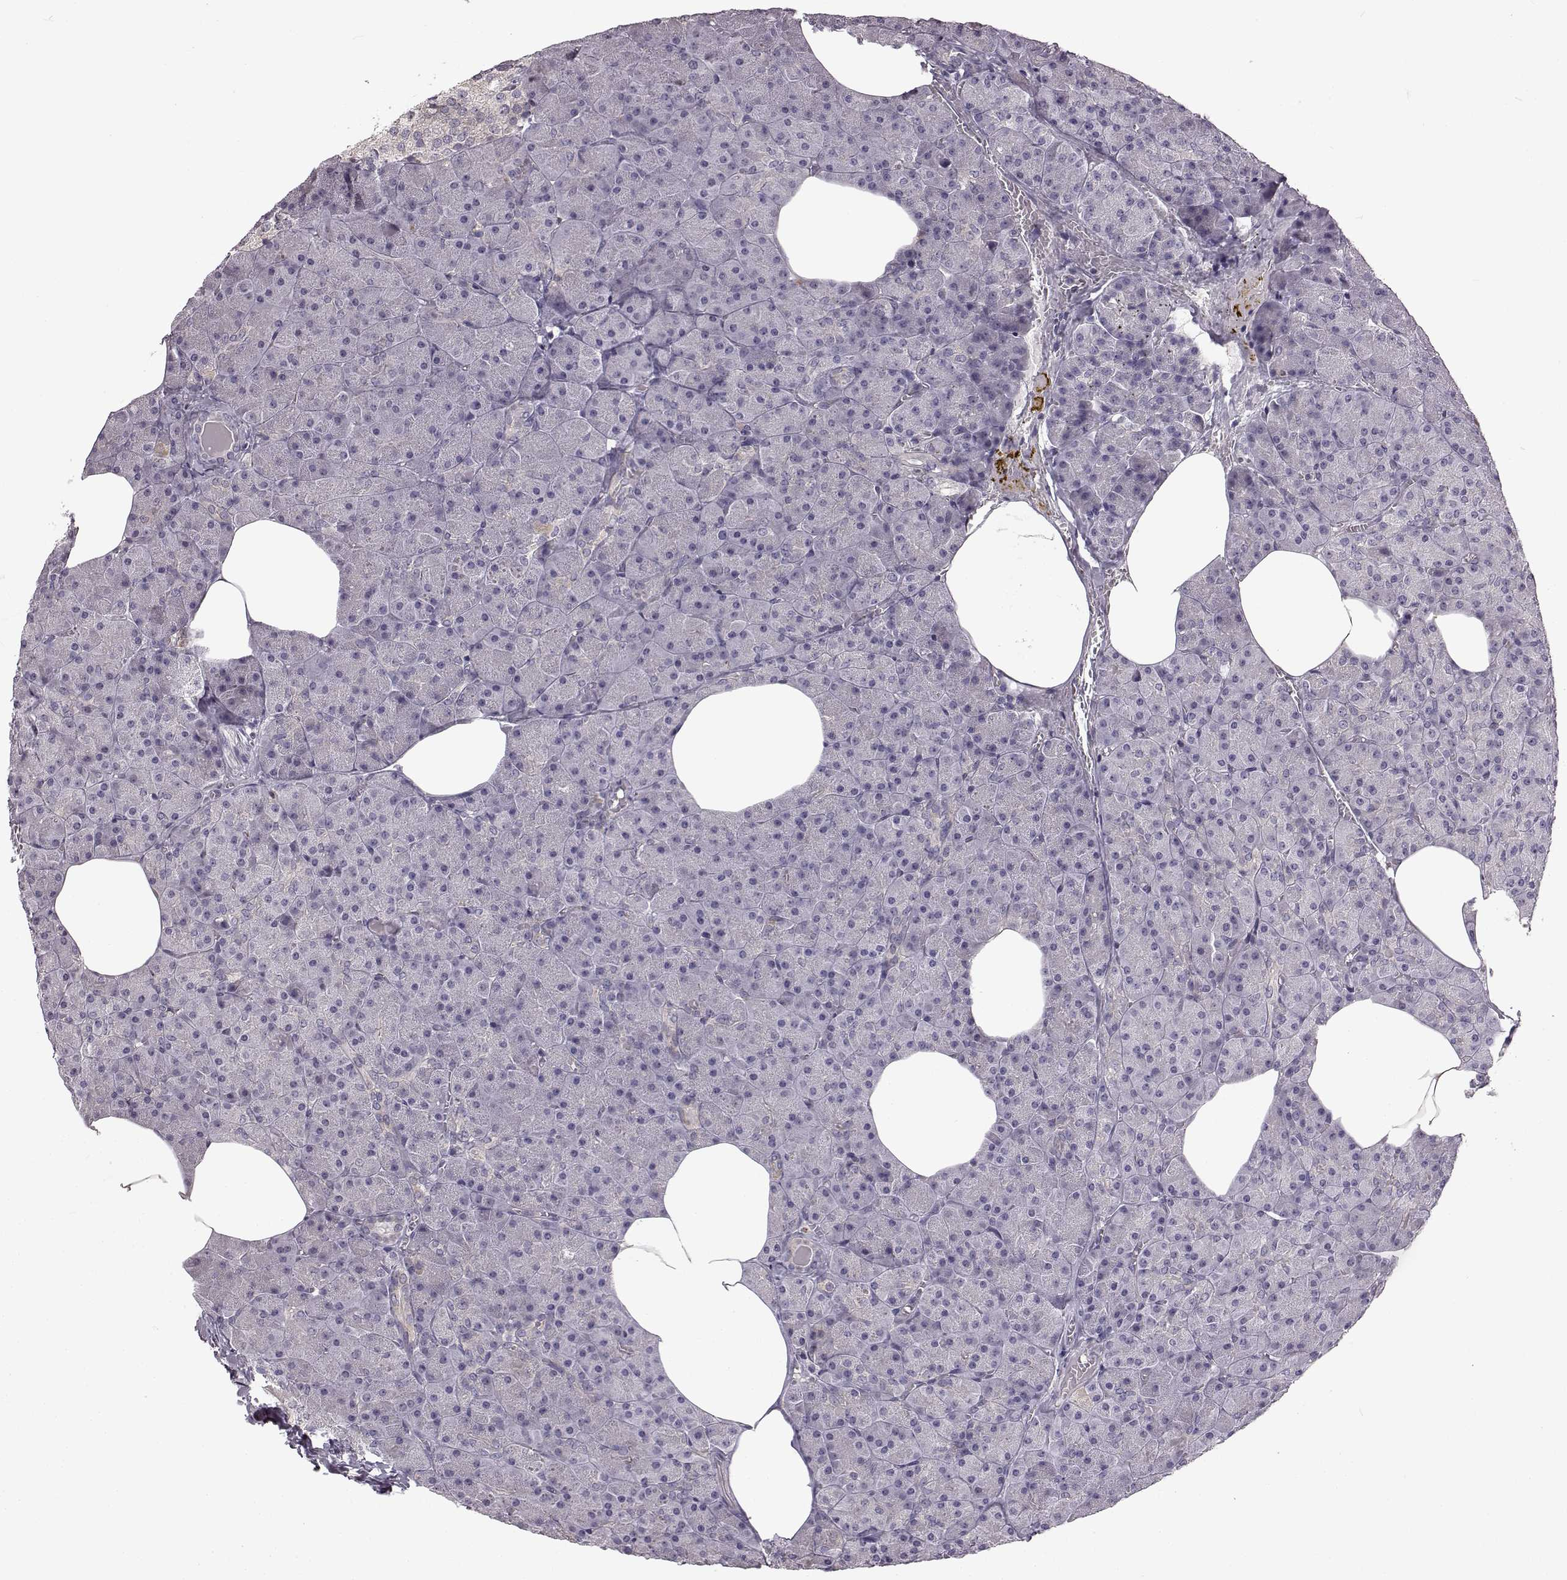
{"staining": {"intensity": "negative", "quantity": "none", "location": "none"}, "tissue": "pancreas", "cell_type": "Exocrine glandular cells", "image_type": "normal", "snomed": [{"axis": "morphology", "description": "Normal tissue, NOS"}, {"axis": "topography", "description": "Pancreas"}], "caption": "A histopathology image of human pancreas is negative for staining in exocrine glandular cells. (DAB immunohistochemistry visualized using brightfield microscopy, high magnification).", "gene": "B3GNT6", "patient": {"sex": "female", "age": 45}}